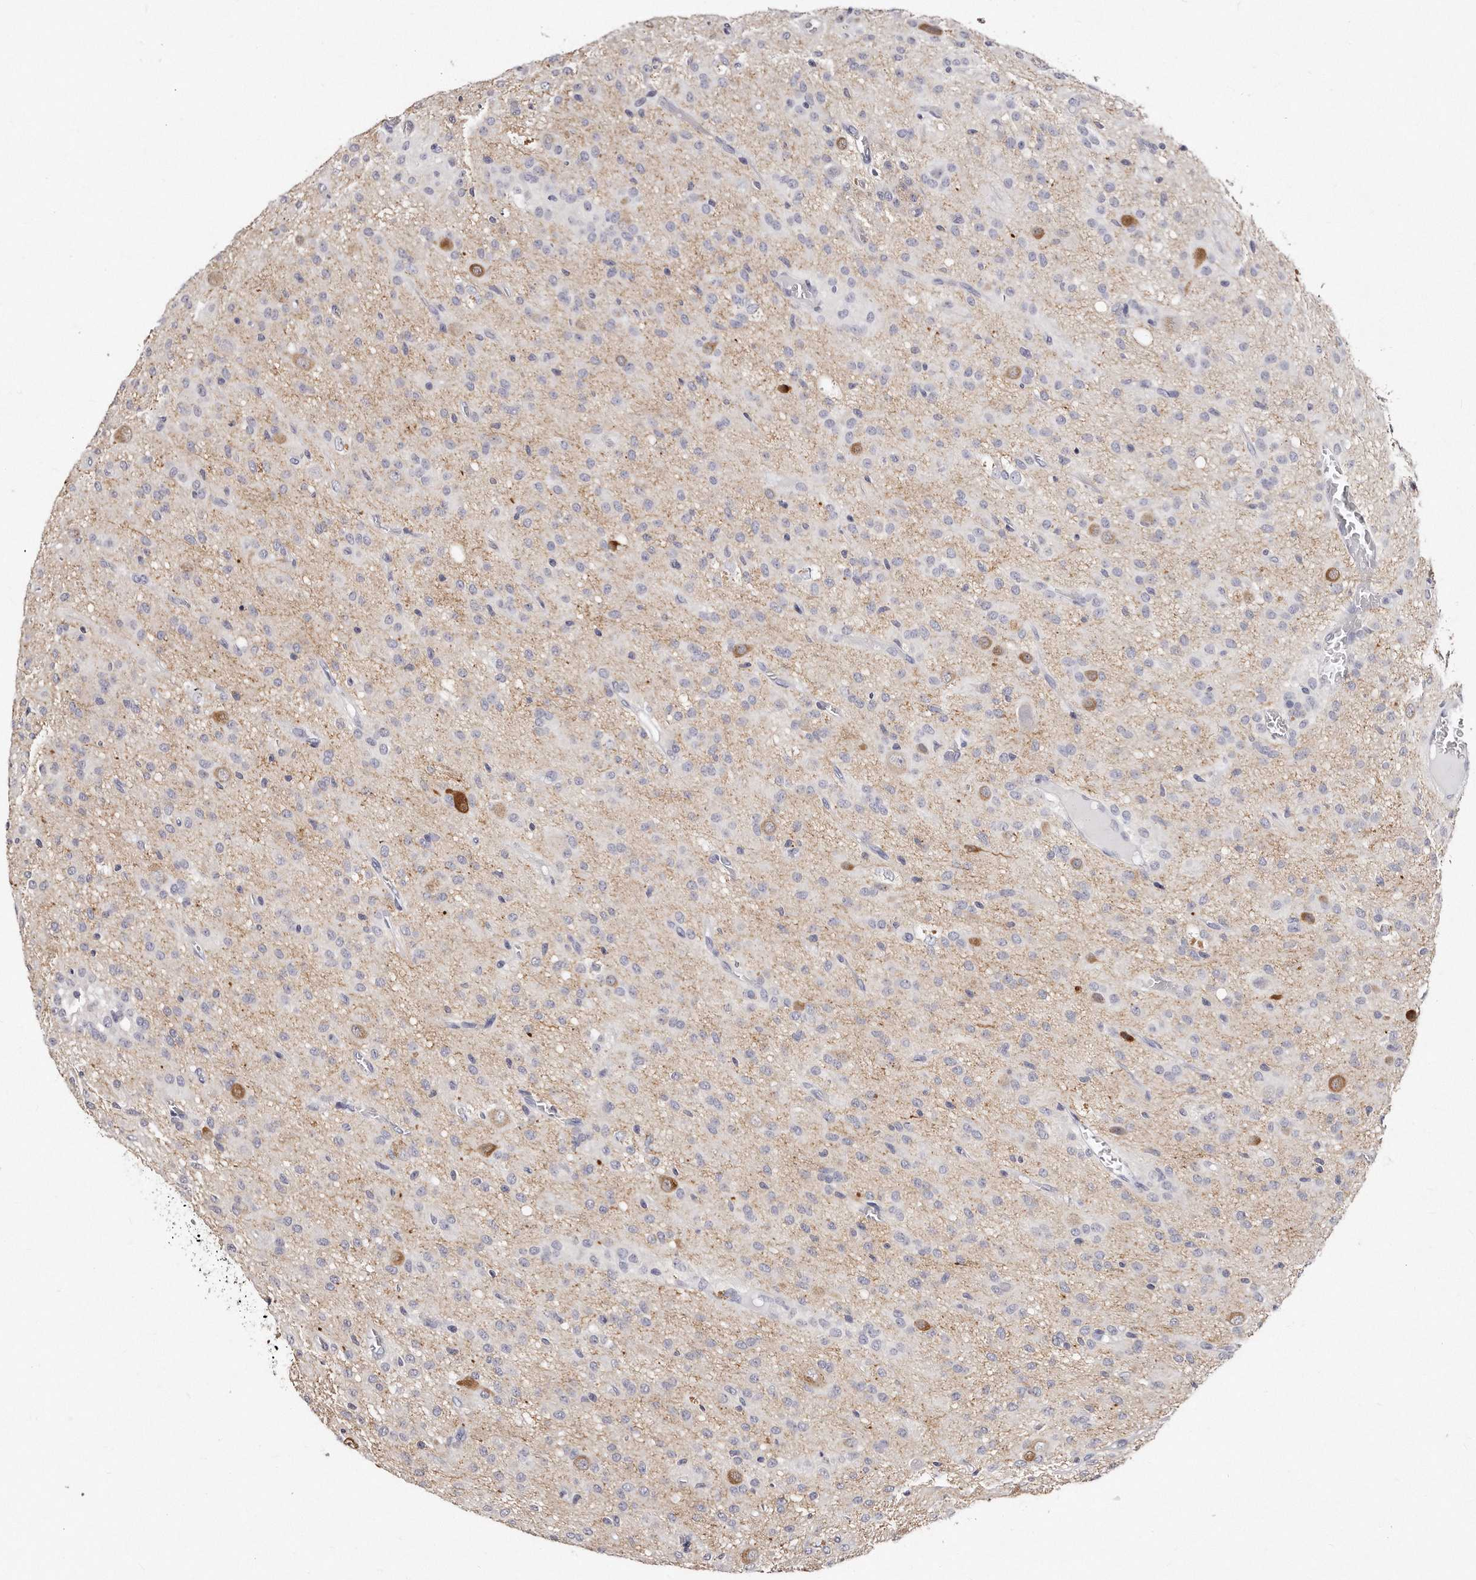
{"staining": {"intensity": "negative", "quantity": "none", "location": "none"}, "tissue": "glioma", "cell_type": "Tumor cells", "image_type": "cancer", "snomed": [{"axis": "morphology", "description": "Glioma, malignant, High grade"}, {"axis": "topography", "description": "Brain"}], "caption": "This is an immunohistochemistry (IHC) photomicrograph of malignant high-grade glioma. There is no positivity in tumor cells.", "gene": "GDA", "patient": {"sex": "female", "age": 59}}